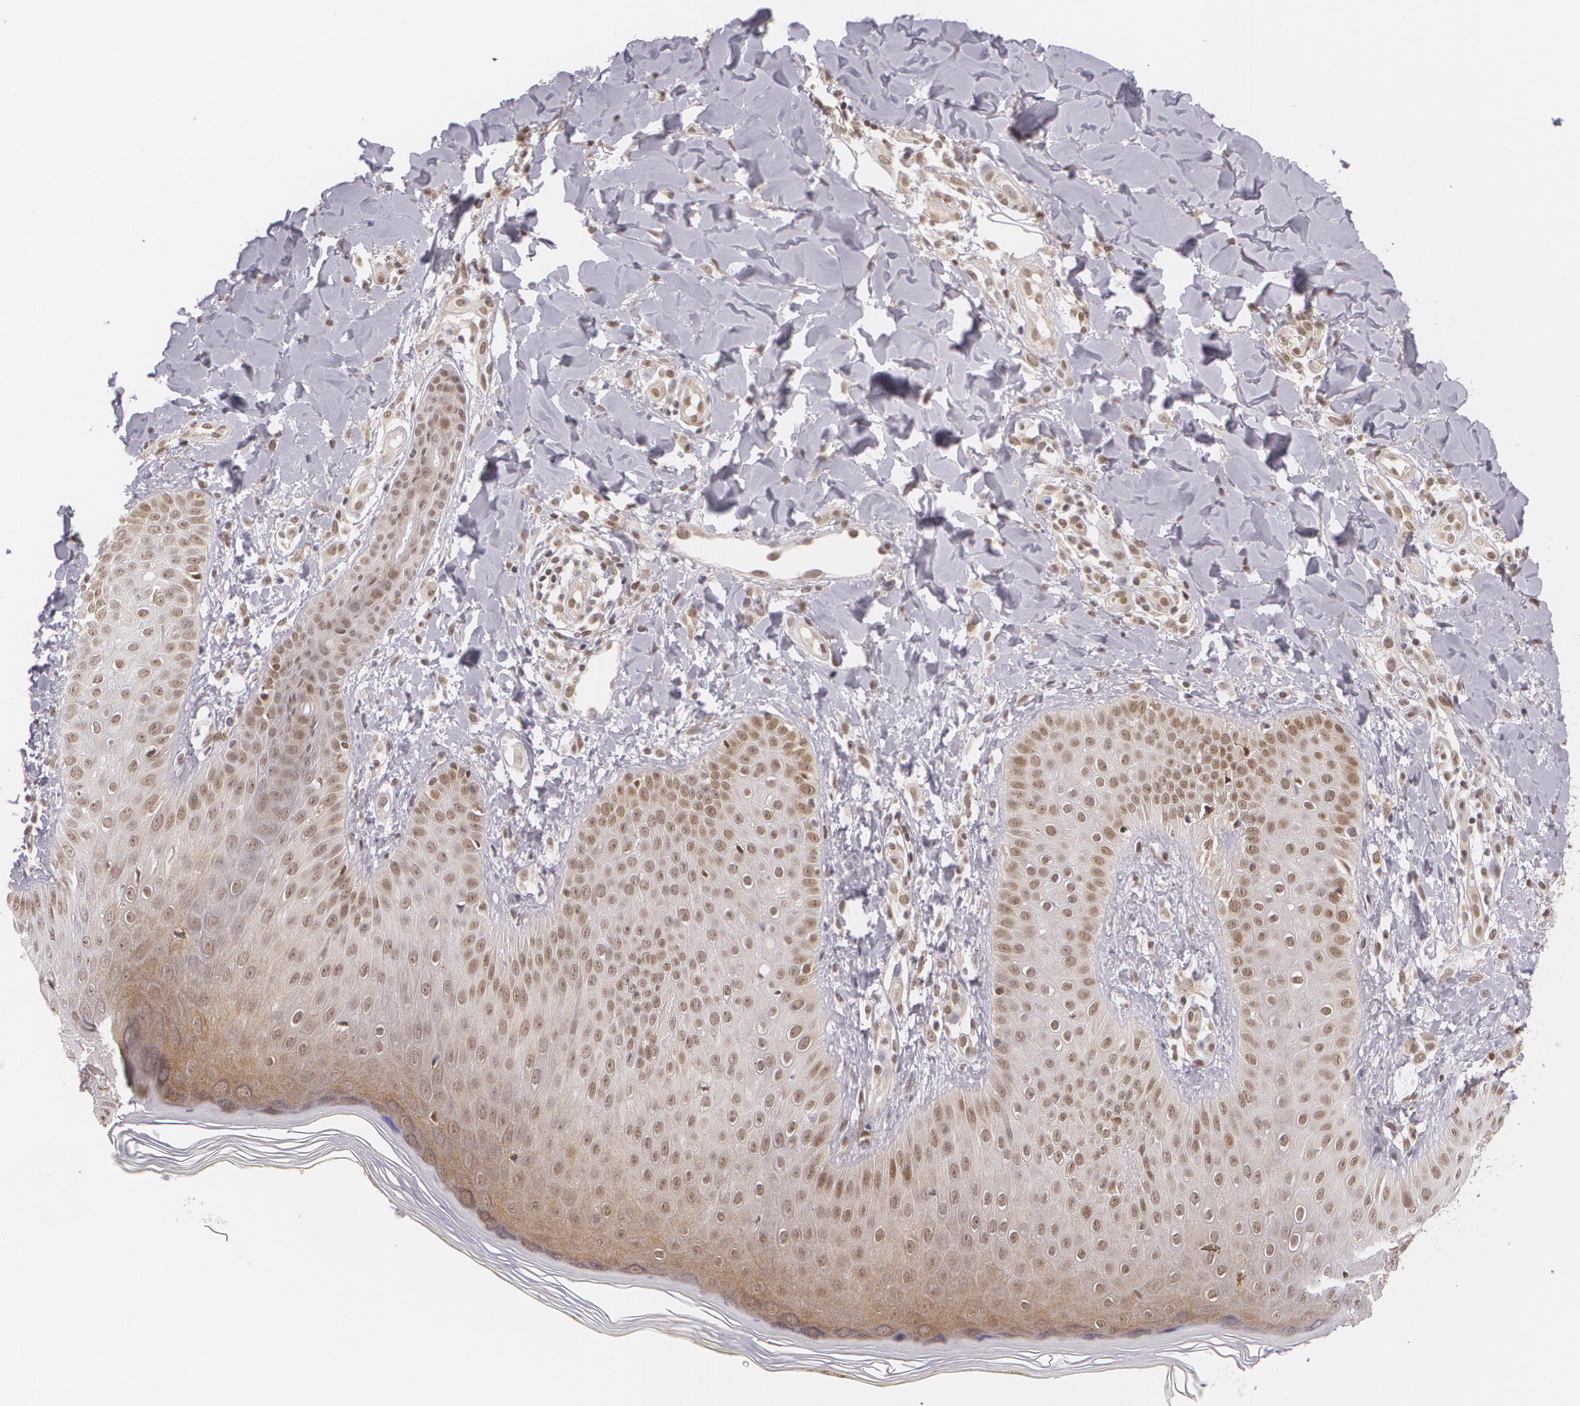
{"staining": {"intensity": "moderate", "quantity": "25%-75%", "location": "cytoplasmic/membranous,nuclear"}, "tissue": "skin", "cell_type": "Epidermal cells", "image_type": "normal", "snomed": [{"axis": "morphology", "description": "Normal tissue, NOS"}, {"axis": "morphology", "description": "Inflammation, NOS"}, {"axis": "topography", "description": "Soft tissue"}, {"axis": "topography", "description": "Anal"}], "caption": "IHC staining of normal skin, which exhibits medium levels of moderate cytoplasmic/membranous,nuclear positivity in about 25%-75% of epidermal cells indicating moderate cytoplasmic/membranous,nuclear protein positivity. The staining was performed using DAB (brown) for protein detection and nuclei were counterstained in hematoxylin (blue).", "gene": "ALX1", "patient": {"sex": "female", "age": 15}}